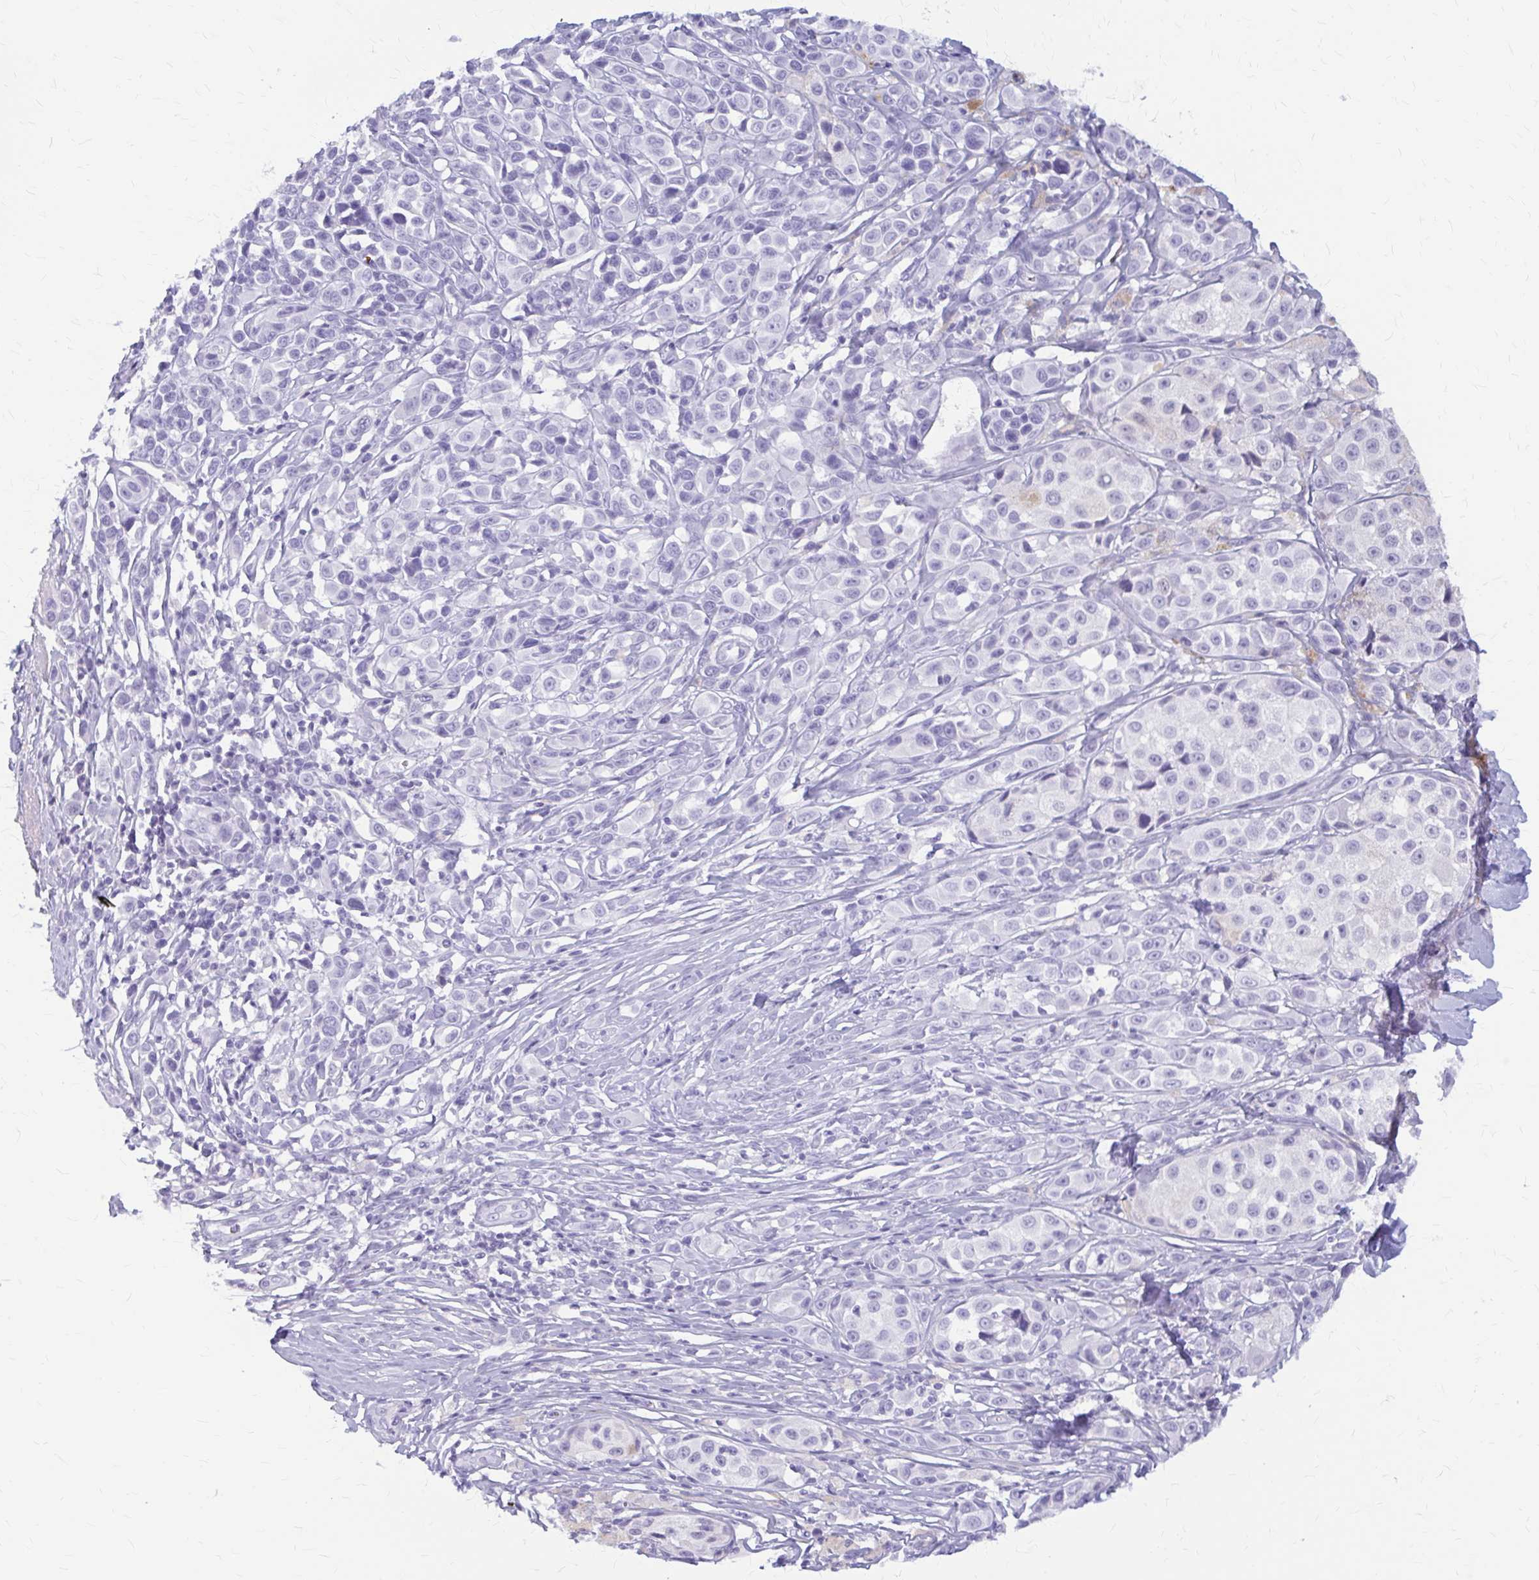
{"staining": {"intensity": "negative", "quantity": "none", "location": "none"}, "tissue": "melanoma", "cell_type": "Tumor cells", "image_type": "cancer", "snomed": [{"axis": "morphology", "description": "Malignant melanoma, NOS"}, {"axis": "topography", "description": "Skin"}], "caption": "A high-resolution micrograph shows immunohistochemistry (IHC) staining of malignant melanoma, which demonstrates no significant expression in tumor cells.", "gene": "KLHDC7A", "patient": {"sex": "male", "age": 39}}